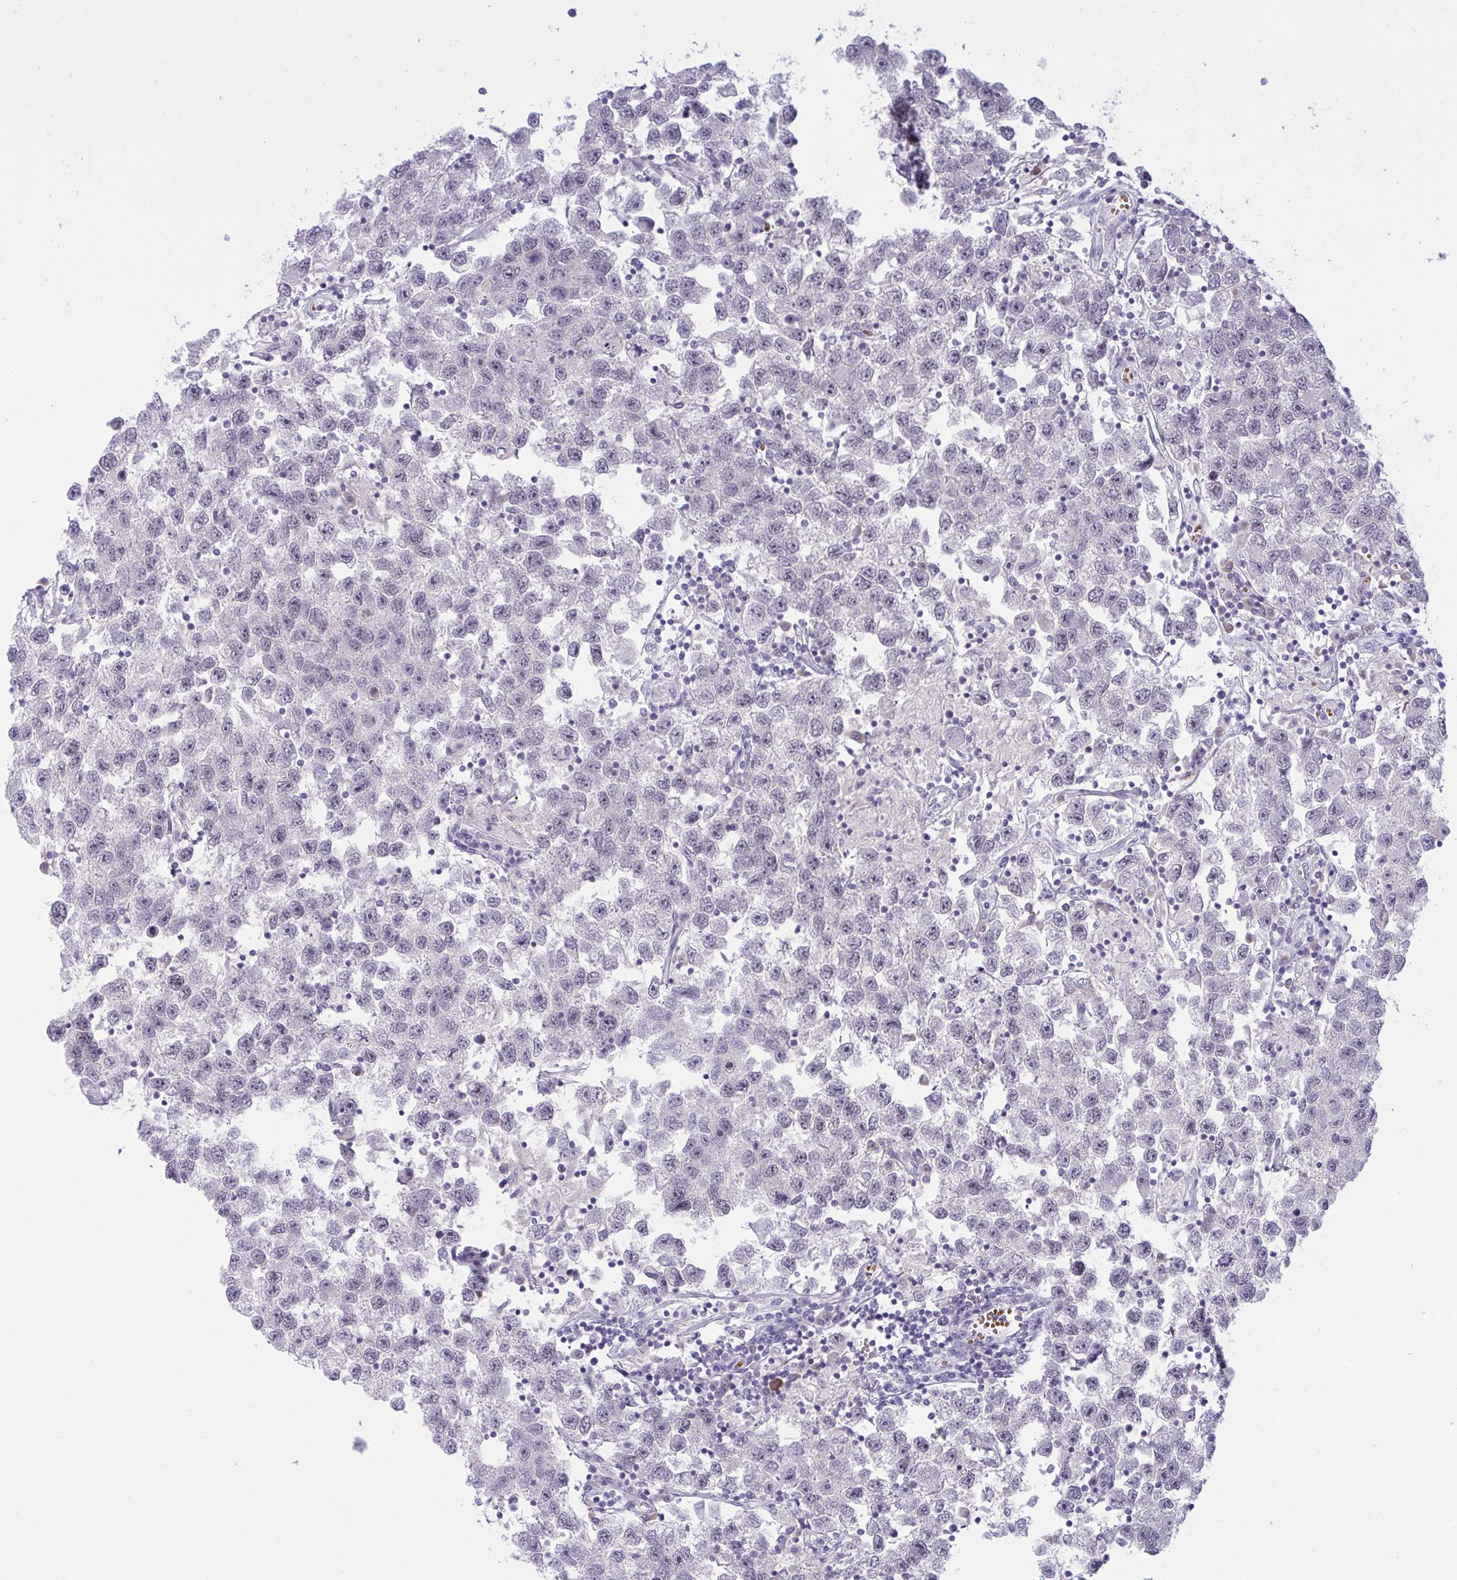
{"staining": {"intensity": "negative", "quantity": "none", "location": "none"}, "tissue": "testis cancer", "cell_type": "Tumor cells", "image_type": "cancer", "snomed": [{"axis": "morphology", "description": "Seminoma, NOS"}, {"axis": "topography", "description": "Testis"}], "caption": "Immunohistochemistry histopathology image of neoplastic tissue: seminoma (testis) stained with DAB (3,3'-diaminobenzidine) reveals no significant protein positivity in tumor cells.", "gene": "CNGB3", "patient": {"sex": "male", "age": 26}}